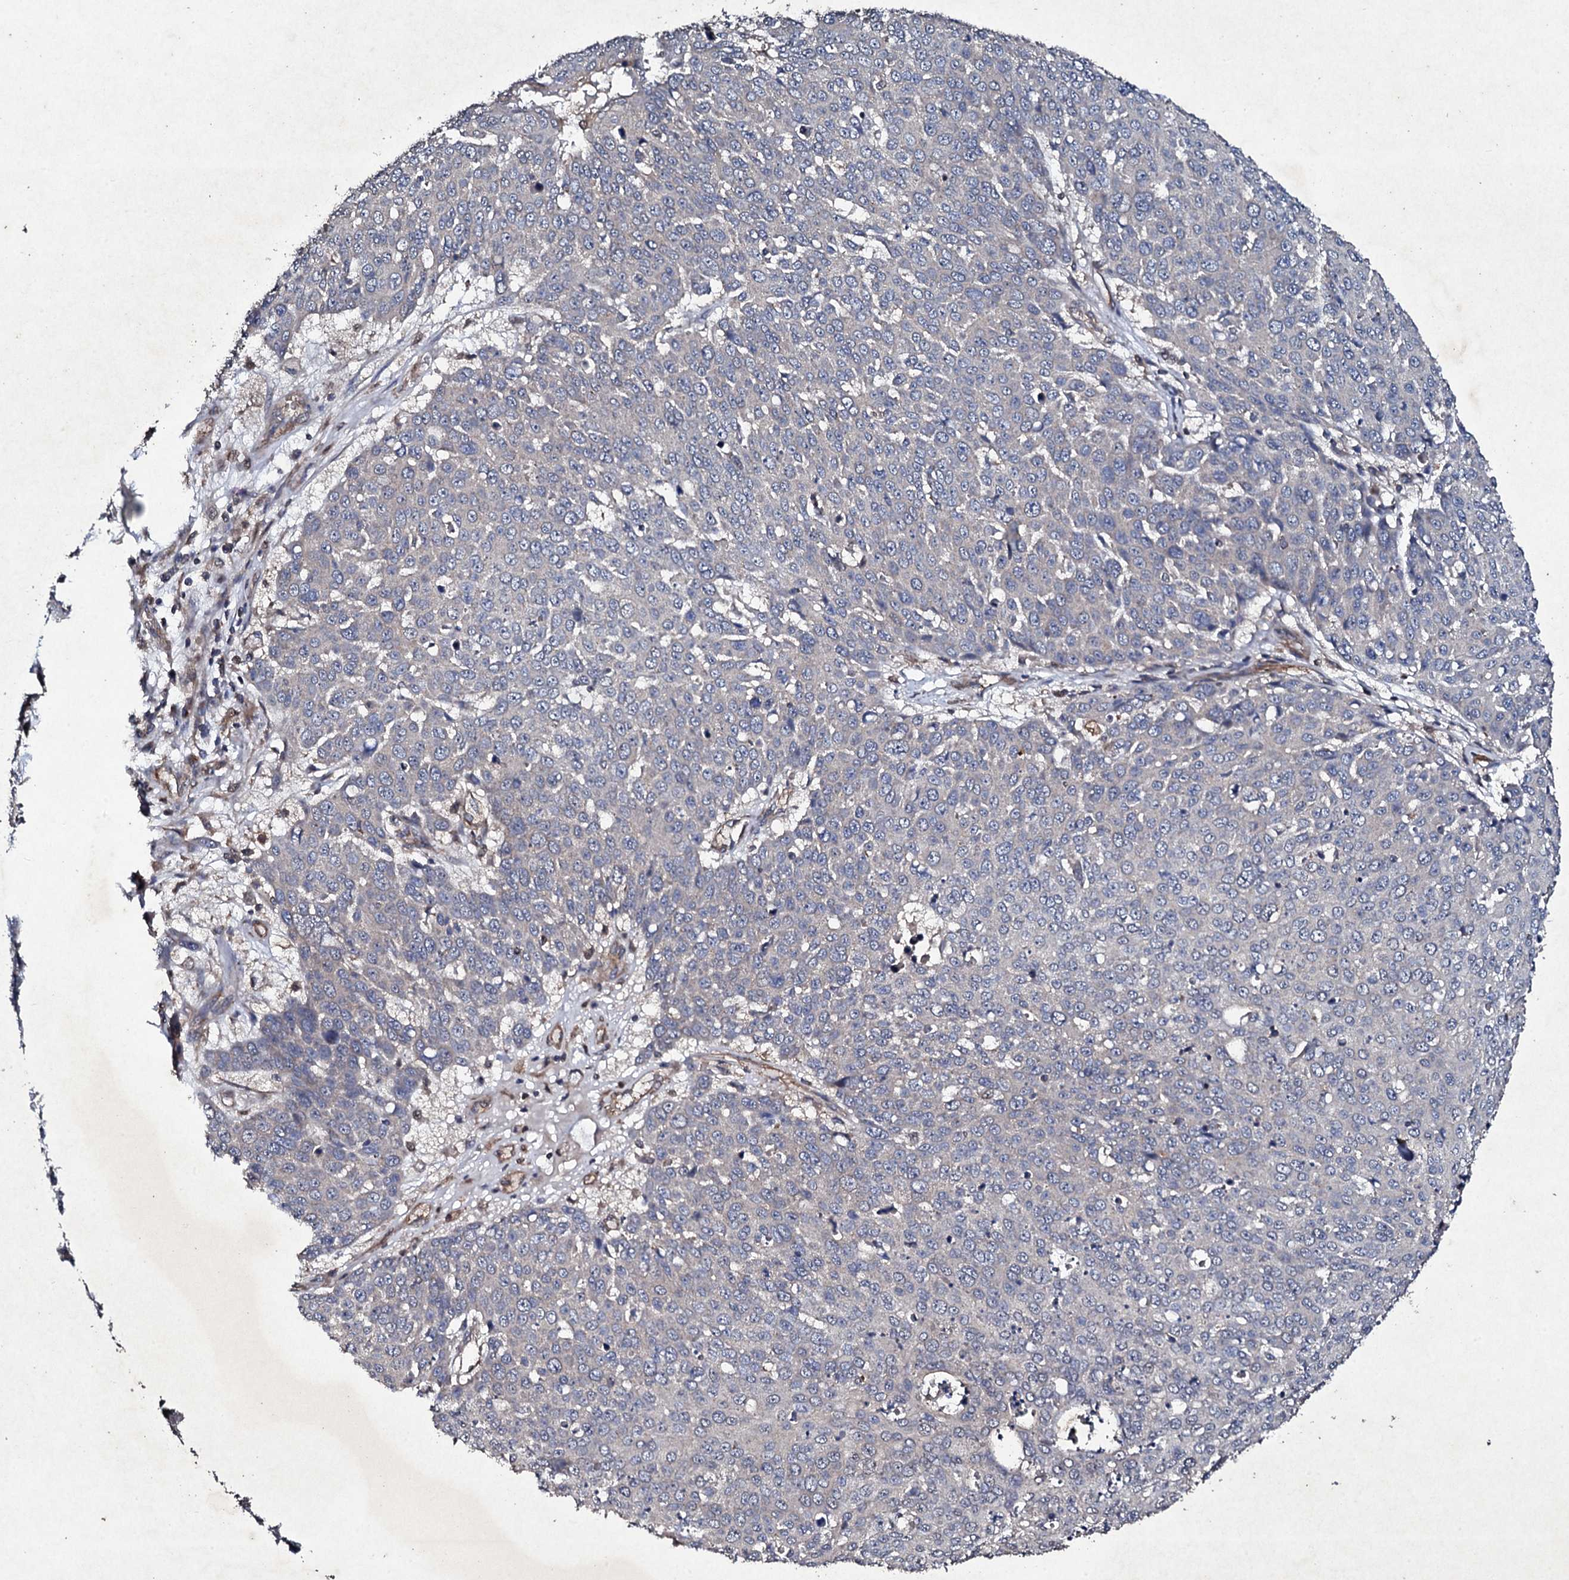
{"staining": {"intensity": "weak", "quantity": "<25%", "location": "cytoplasmic/membranous"}, "tissue": "skin cancer", "cell_type": "Tumor cells", "image_type": "cancer", "snomed": [{"axis": "morphology", "description": "Squamous cell carcinoma, NOS"}, {"axis": "topography", "description": "Skin"}], "caption": "There is no significant positivity in tumor cells of skin squamous cell carcinoma.", "gene": "MOCOS", "patient": {"sex": "male", "age": 71}}